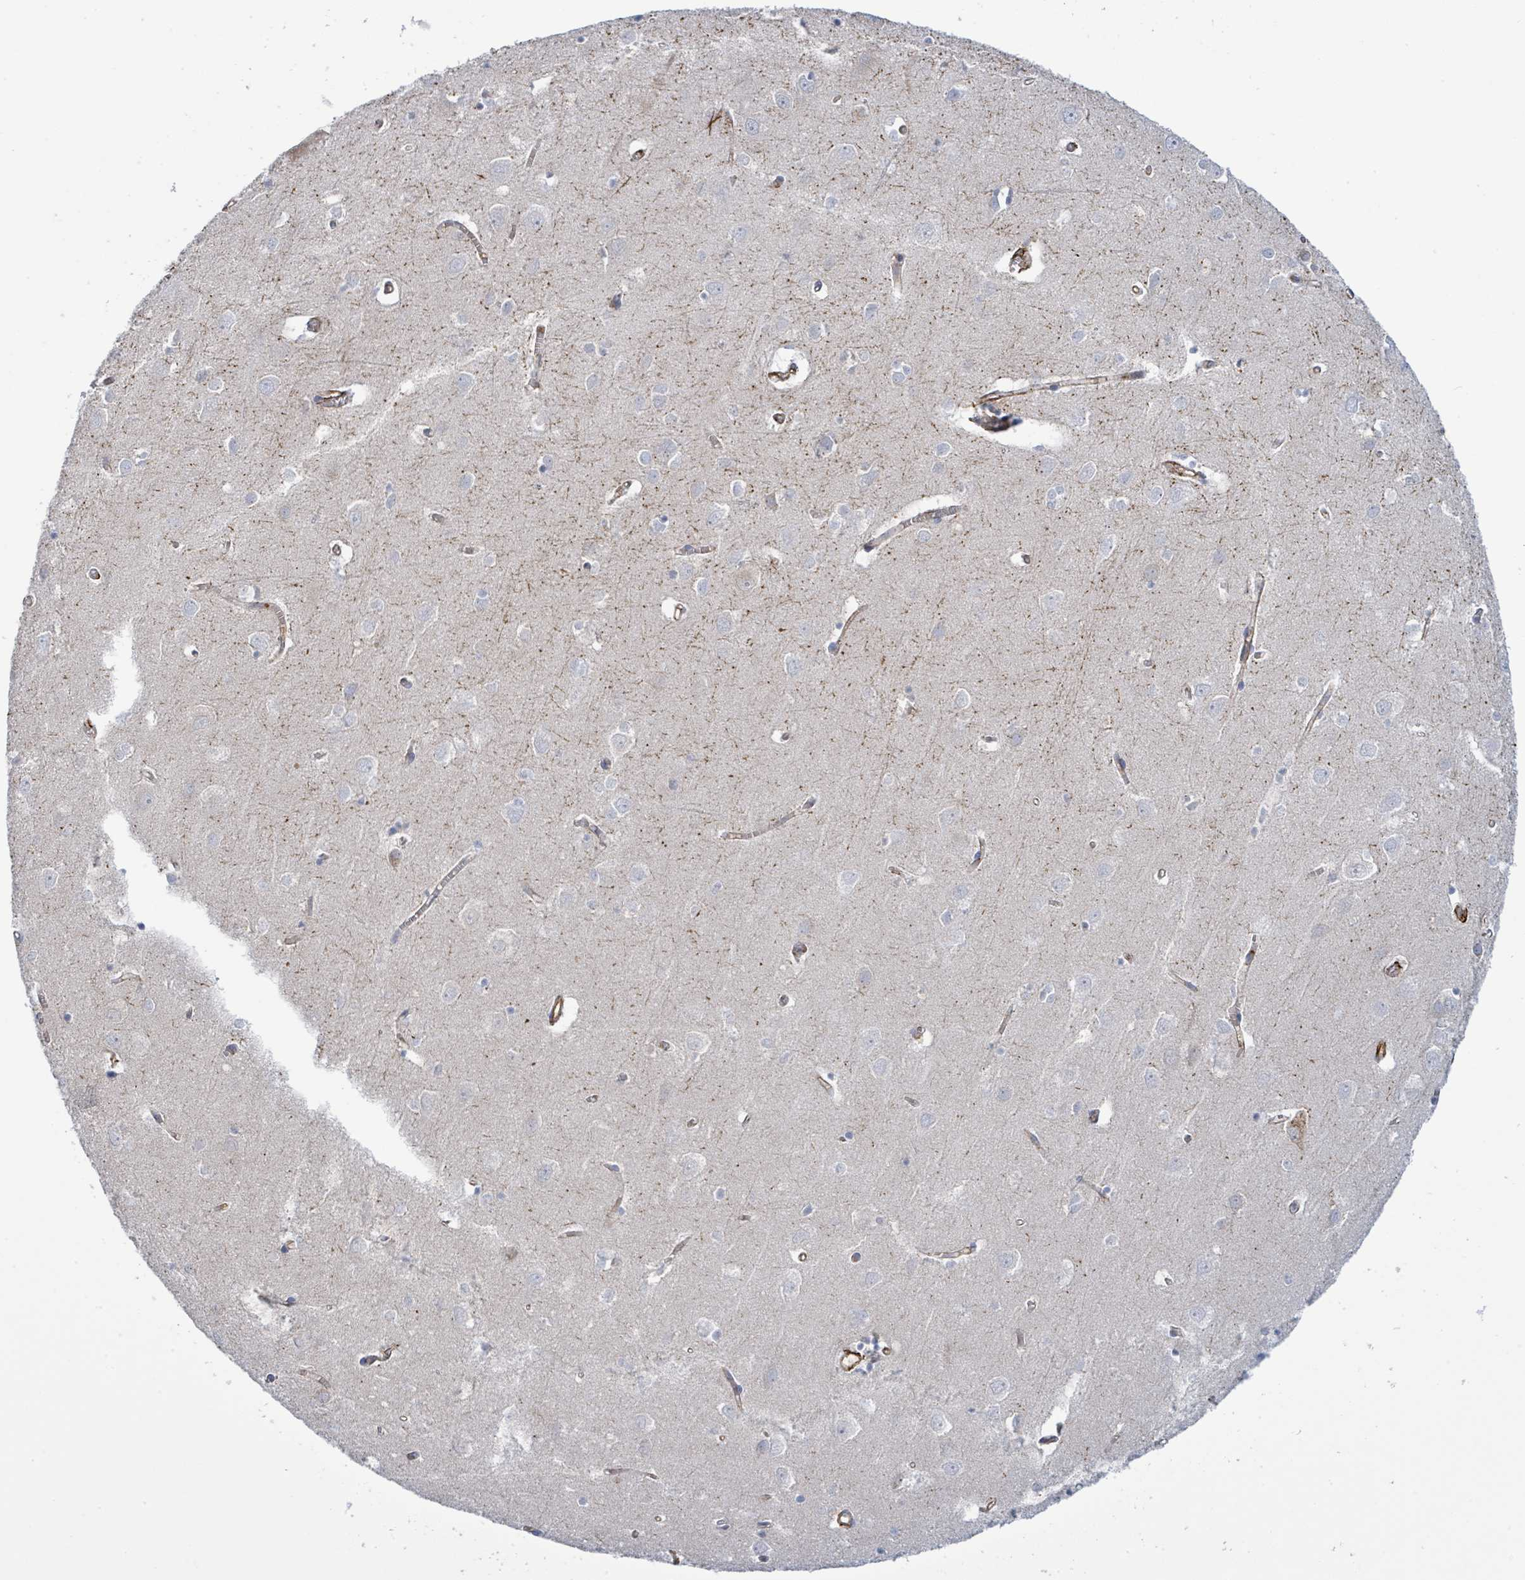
{"staining": {"intensity": "moderate", "quantity": "25%-75%", "location": "cytoplasmic/membranous"}, "tissue": "cerebral cortex", "cell_type": "Endothelial cells", "image_type": "normal", "snomed": [{"axis": "morphology", "description": "Normal tissue, NOS"}, {"axis": "topography", "description": "Cerebral cortex"}], "caption": "Moderate cytoplasmic/membranous protein positivity is seen in about 25%-75% of endothelial cells in cerebral cortex.", "gene": "EGFL7", "patient": {"sex": "male", "age": 70}}